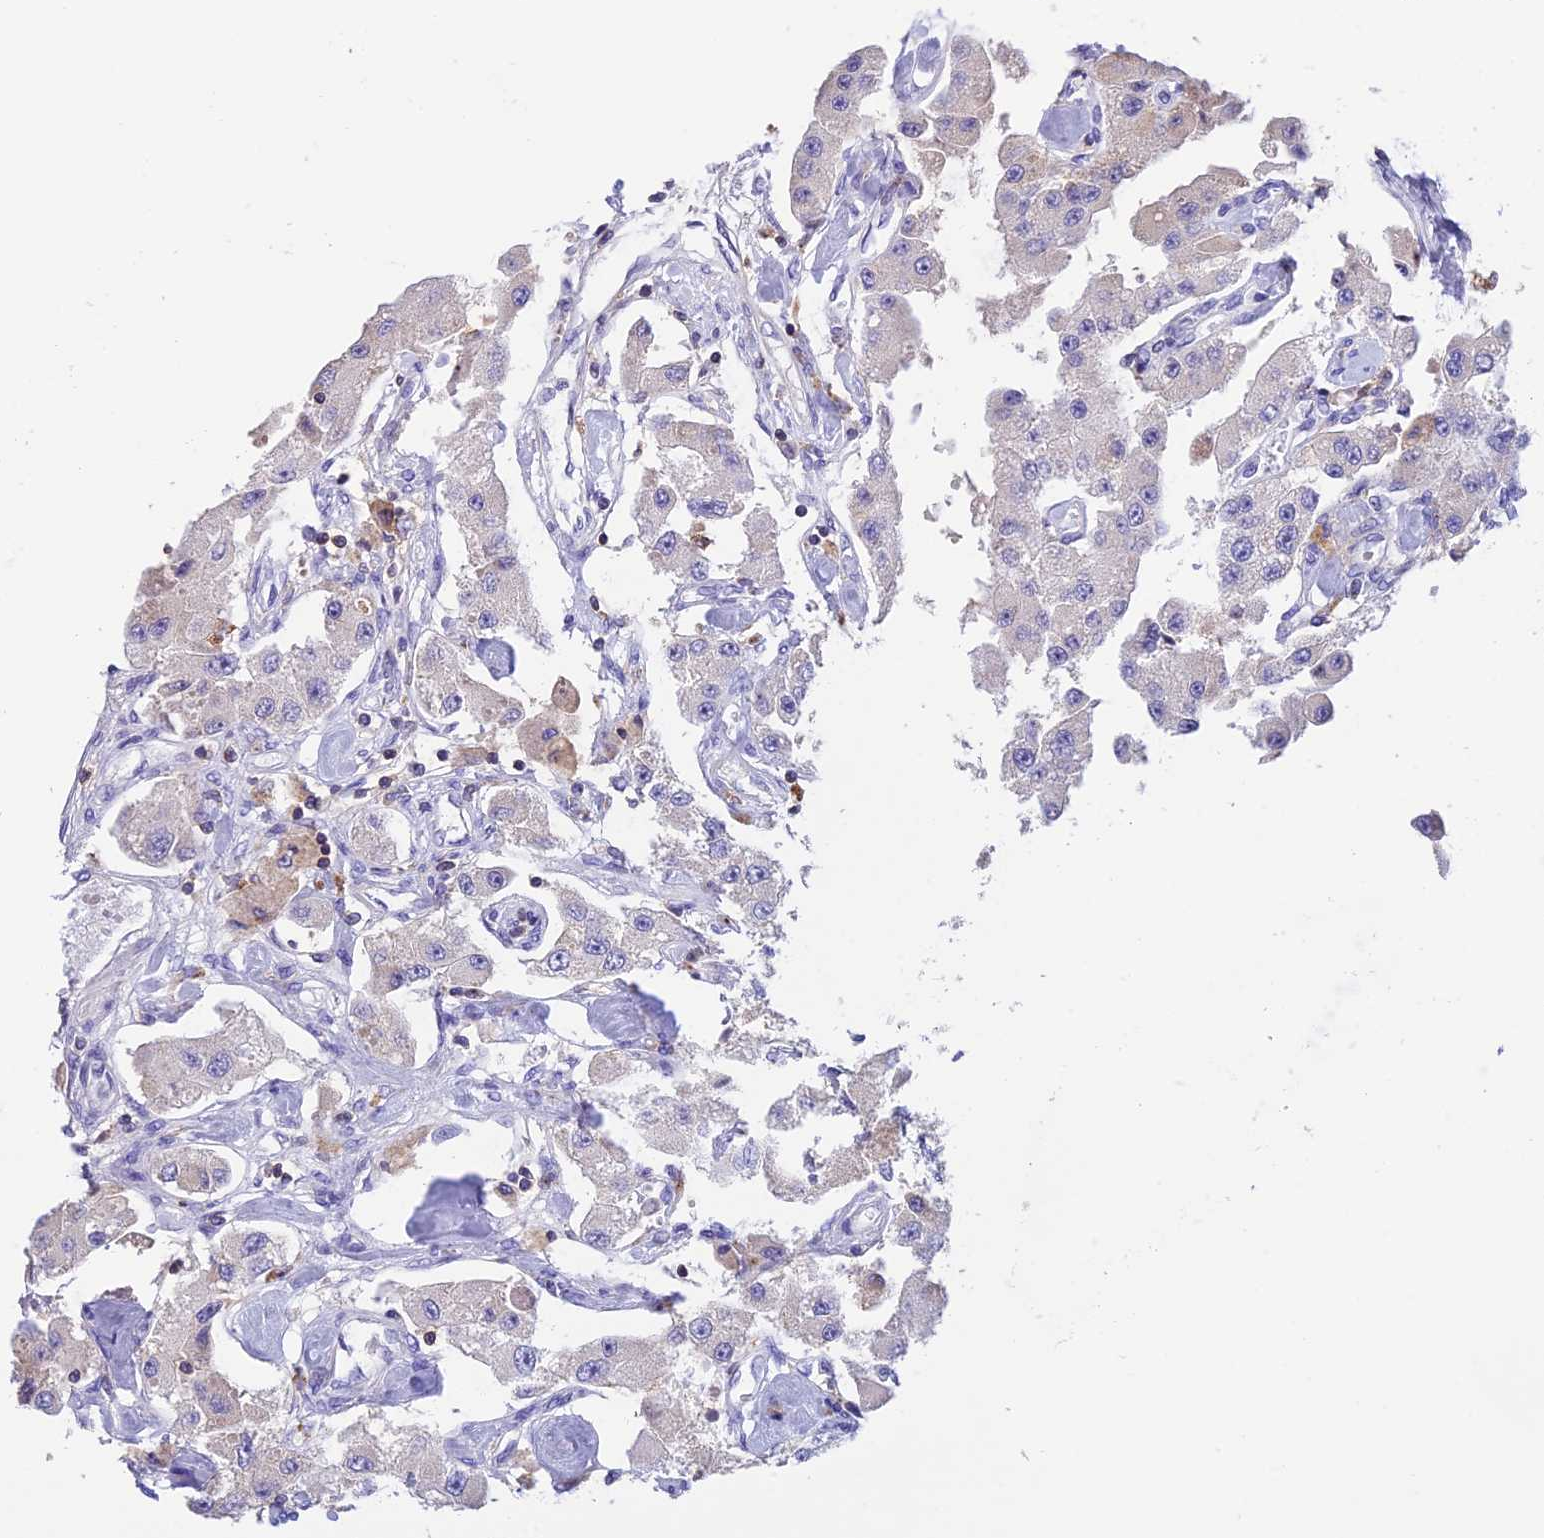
{"staining": {"intensity": "negative", "quantity": "none", "location": "none"}, "tissue": "carcinoid", "cell_type": "Tumor cells", "image_type": "cancer", "snomed": [{"axis": "morphology", "description": "Carcinoid, malignant, NOS"}, {"axis": "topography", "description": "Pancreas"}], "caption": "Immunohistochemical staining of carcinoid exhibits no significant staining in tumor cells. (Stains: DAB immunohistochemistry (IHC) with hematoxylin counter stain, Microscopy: brightfield microscopy at high magnification).", "gene": "LPXN", "patient": {"sex": "male", "age": 41}}